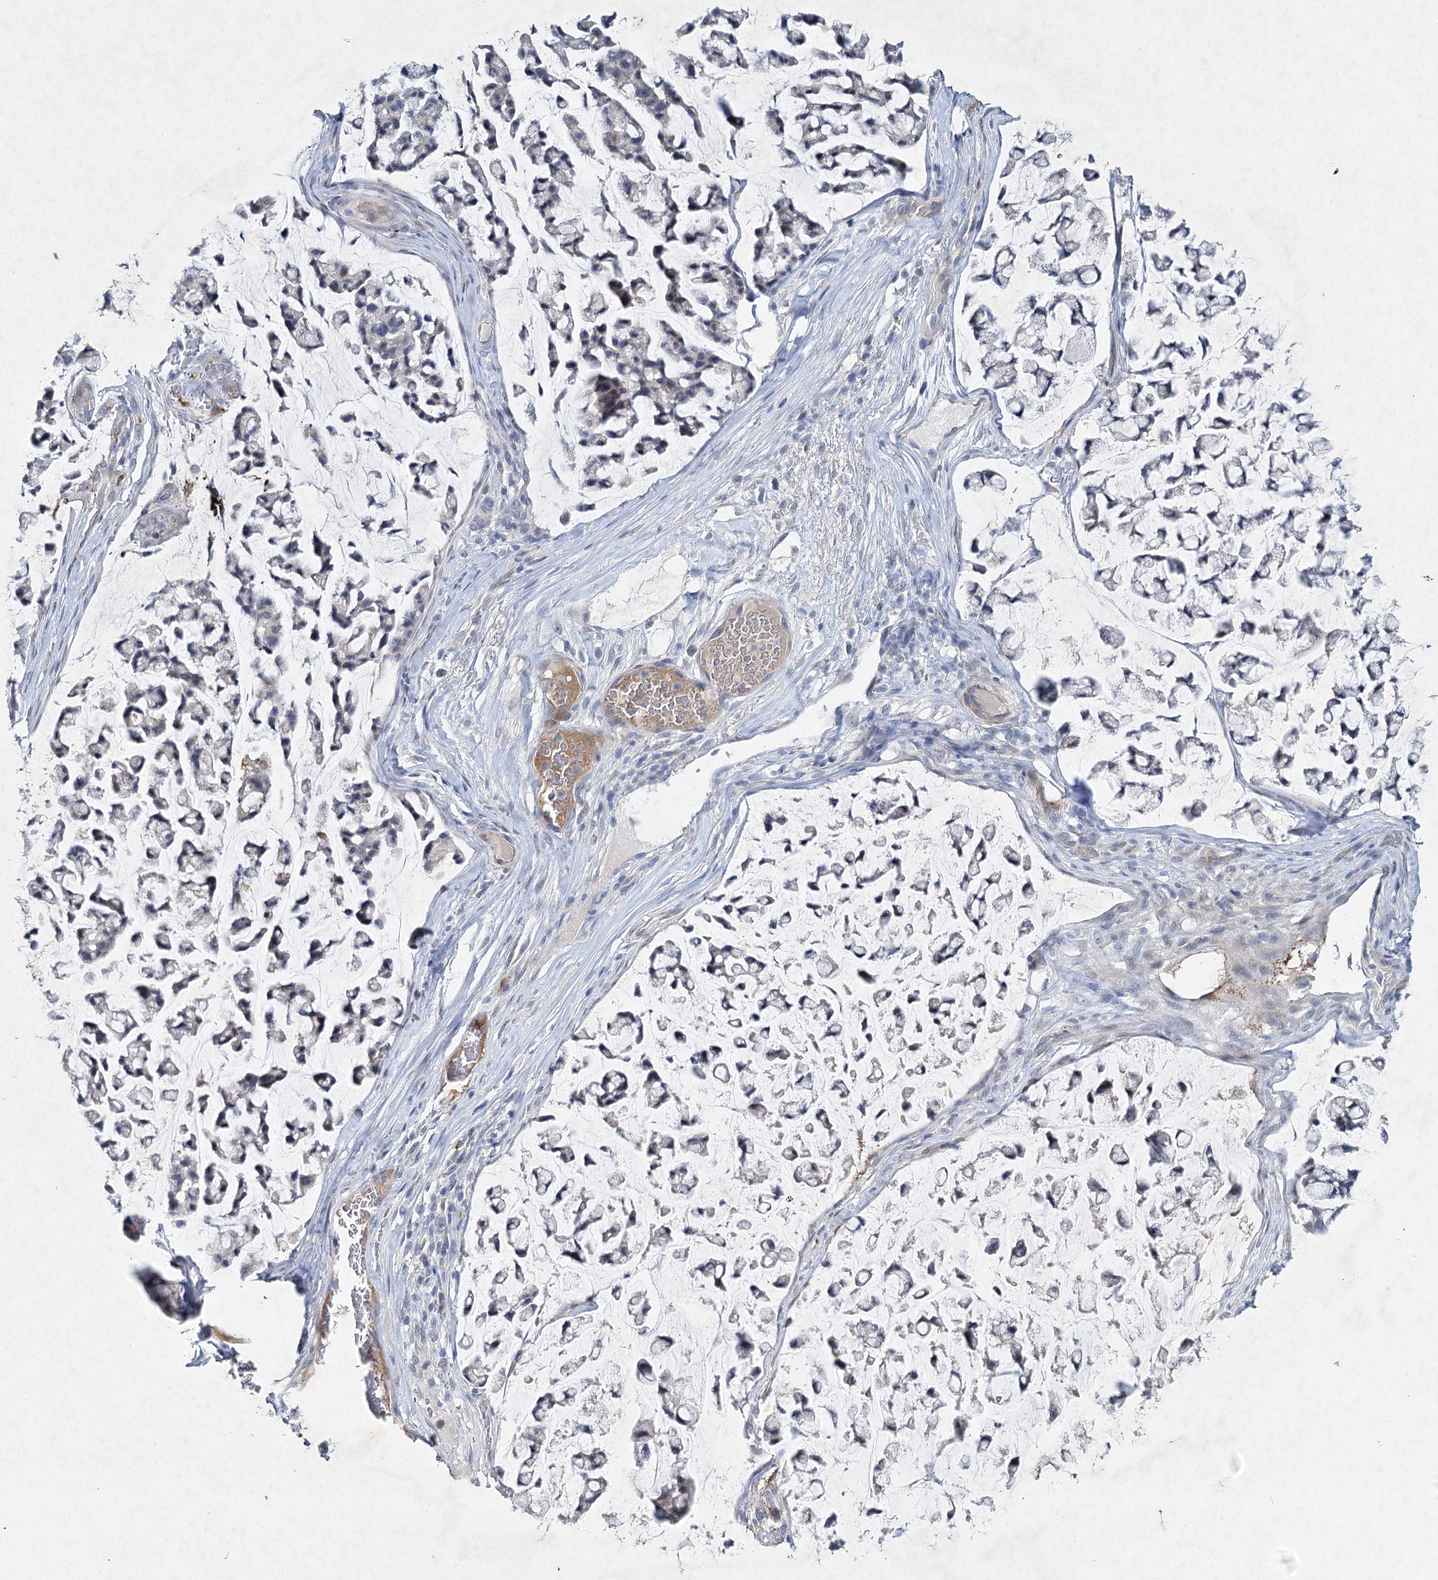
{"staining": {"intensity": "negative", "quantity": "none", "location": "none"}, "tissue": "stomach cancer", "cell_type": "Tumor cells", "image_type": "cancer", "snomed": [{"axis": "morphology", "description": "Adenocarcinoma, NOS"}, {"axis": "topography", "description": "Stomach, lower"}], "caption": "Stomach adenocarcinoma was stained to show a protein in brown. There is no significant positivity in tumor cells. (Brightfield microscopy of DAB (3,3'-diaminobenzidine) immunohistochemistry at high magnification).", "gene": "RFX6", "patient": {"sex": "male", "age": 67}}